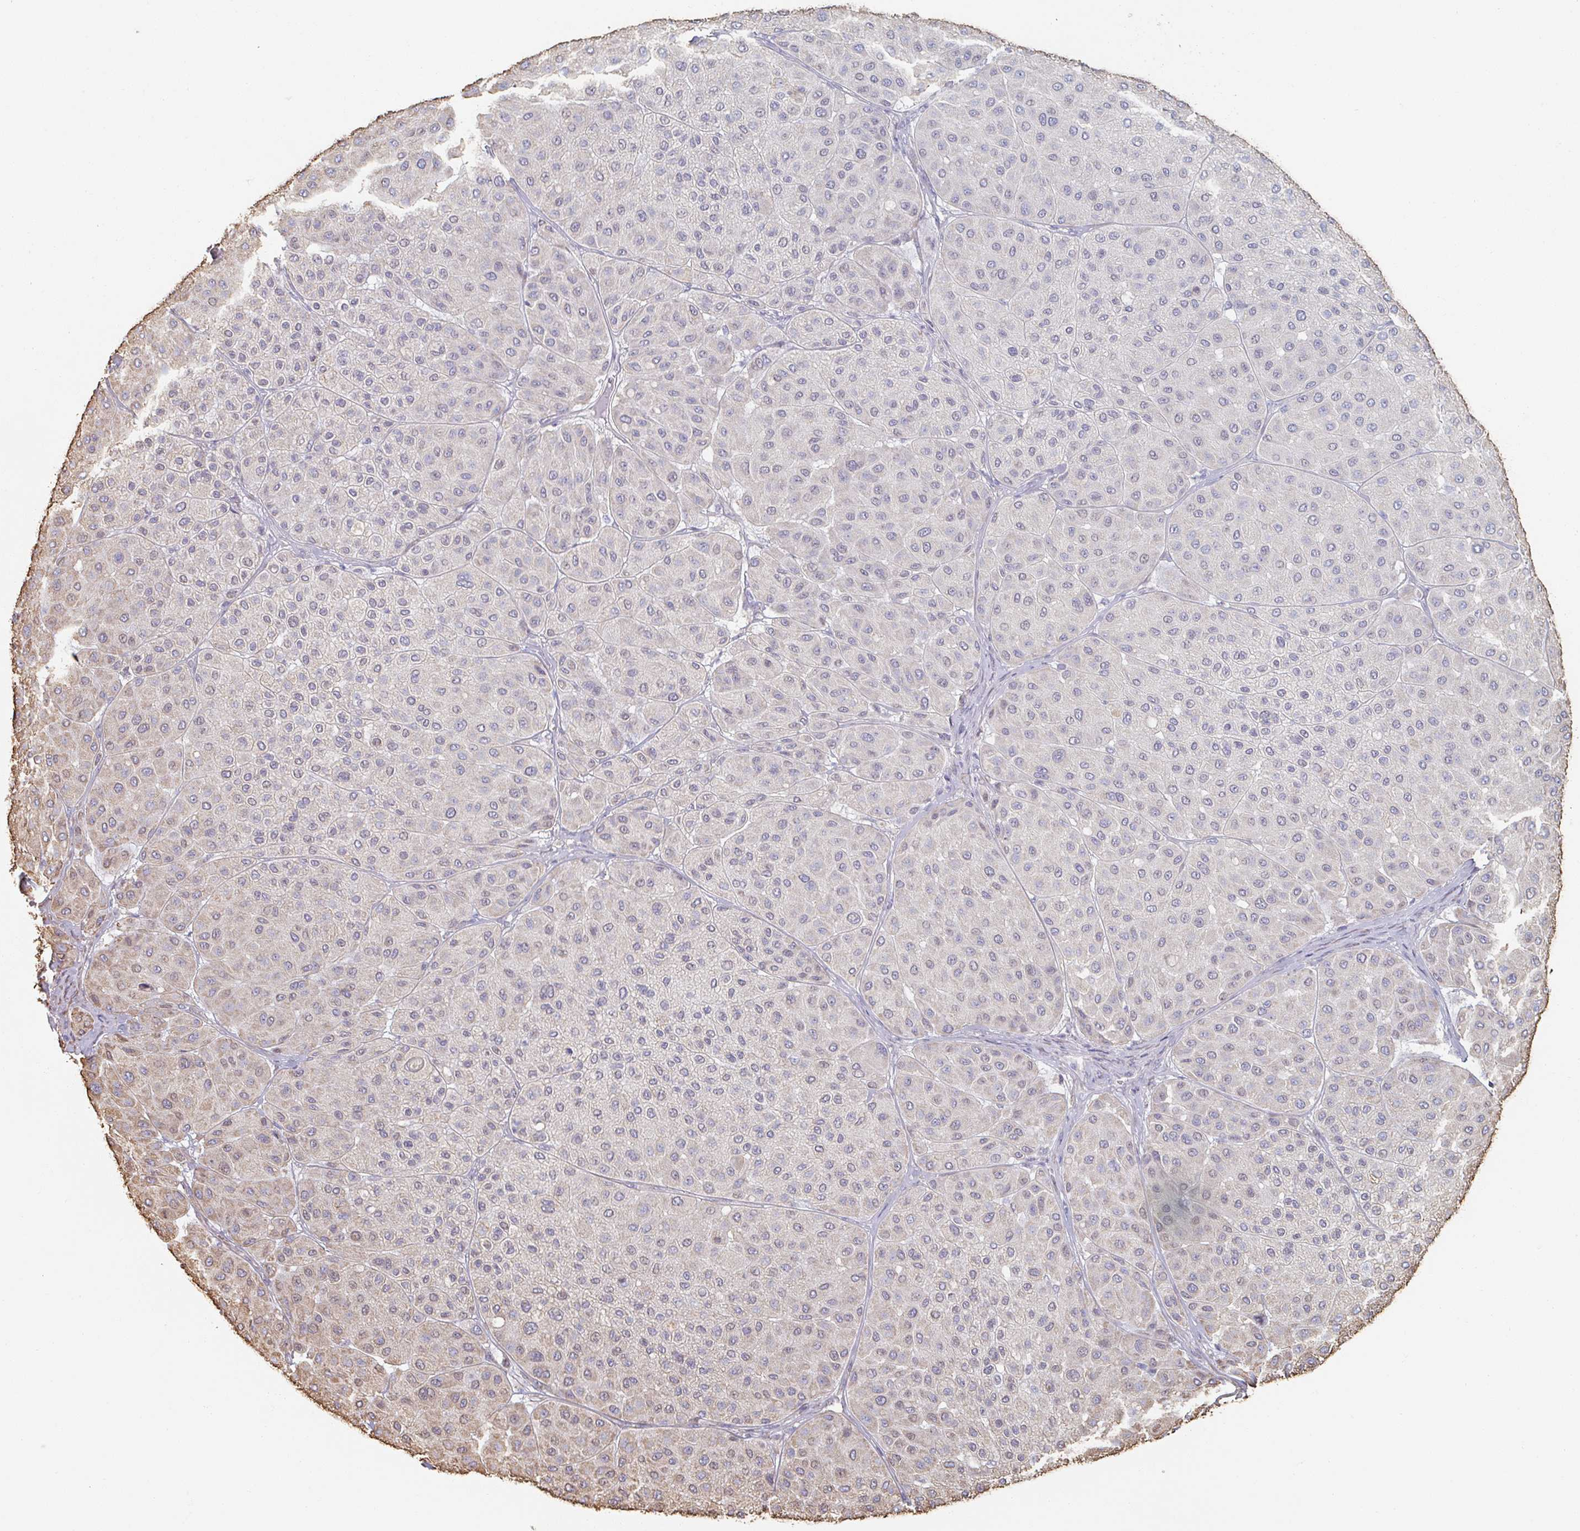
{"staining": {"intensity": "negative", "quantity": "none", "location": "none"}, "tissue": "melanoma", "cell_type": "Tumor cells", "image_type": "cancer", "snomed": [{"axis": "morphology", "description": "Malignant melanoma, Metastatic site"}, {"axis": "topography", "description": "Smooth muscle"}], "caption": "Immunohistochemistry micrograph of malignant melanoma (metastatic site) stained for a protein (brown), which reveals no positivity in tumor cells.", "gene": "RAB5IF", "patient": {"sex": "male", "age": 41}}